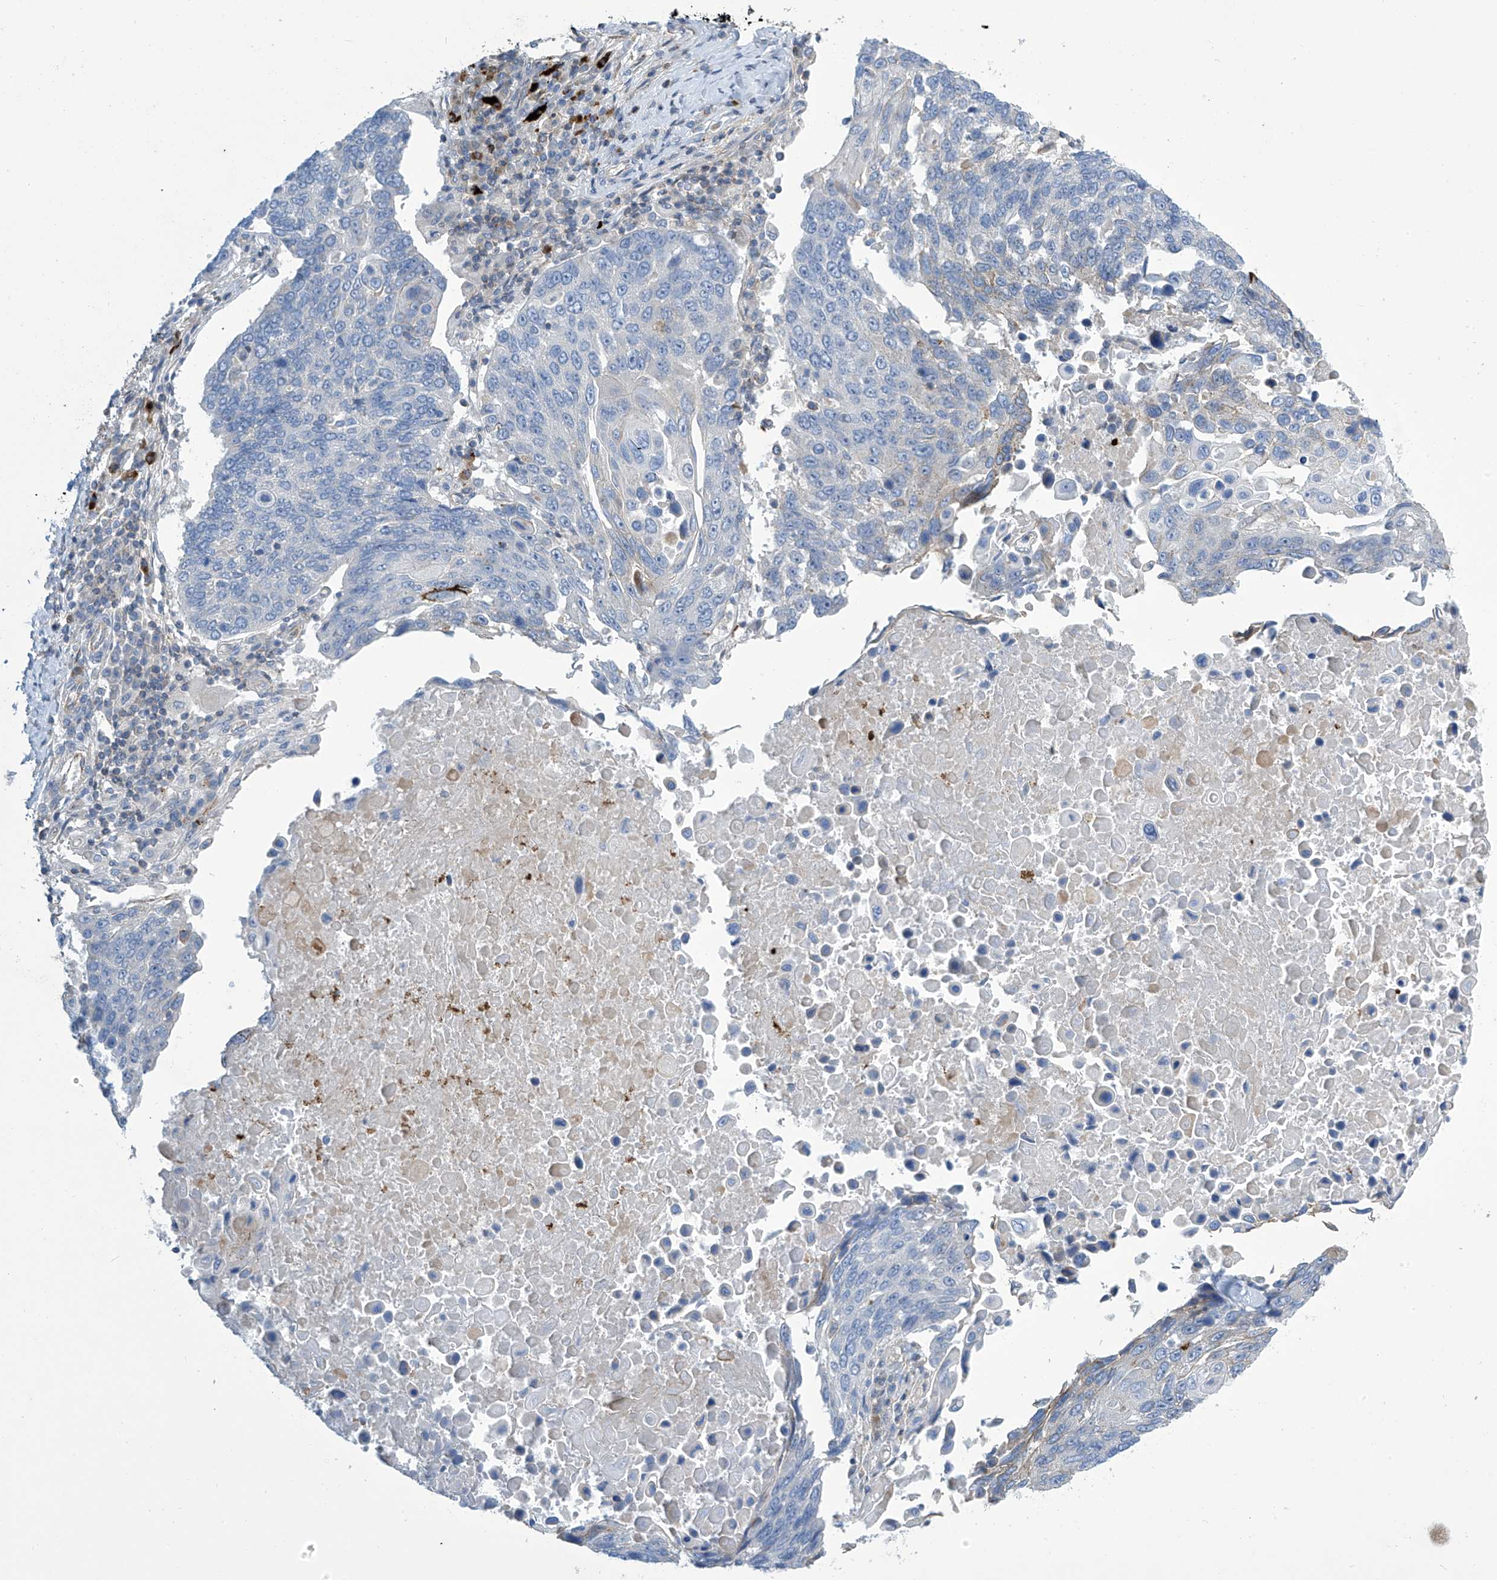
{"staining": {"intensity": "negative", "quantity": "none", "location": "none"}, "tissue": "lung cancer", "cell_type": "Tumor cells", "image_type": "cancer", "snomed": [{"axis": "morphology", "description": "Squamous cell carcinoma, NOS"}, {"axis": "topography", "description": "Lung"}], "caption": "IHC micrograph of neoplastic tissue: human lung squamous cell carcinoma stained with DAB (3,3'-diaminobenzidine) demonstrates no significant protein expression in tumor cells. (IHC, brightfield microscopy, high magnification).", "gene": "IBA57", "patient": {"sex": "male", "age": 66}}